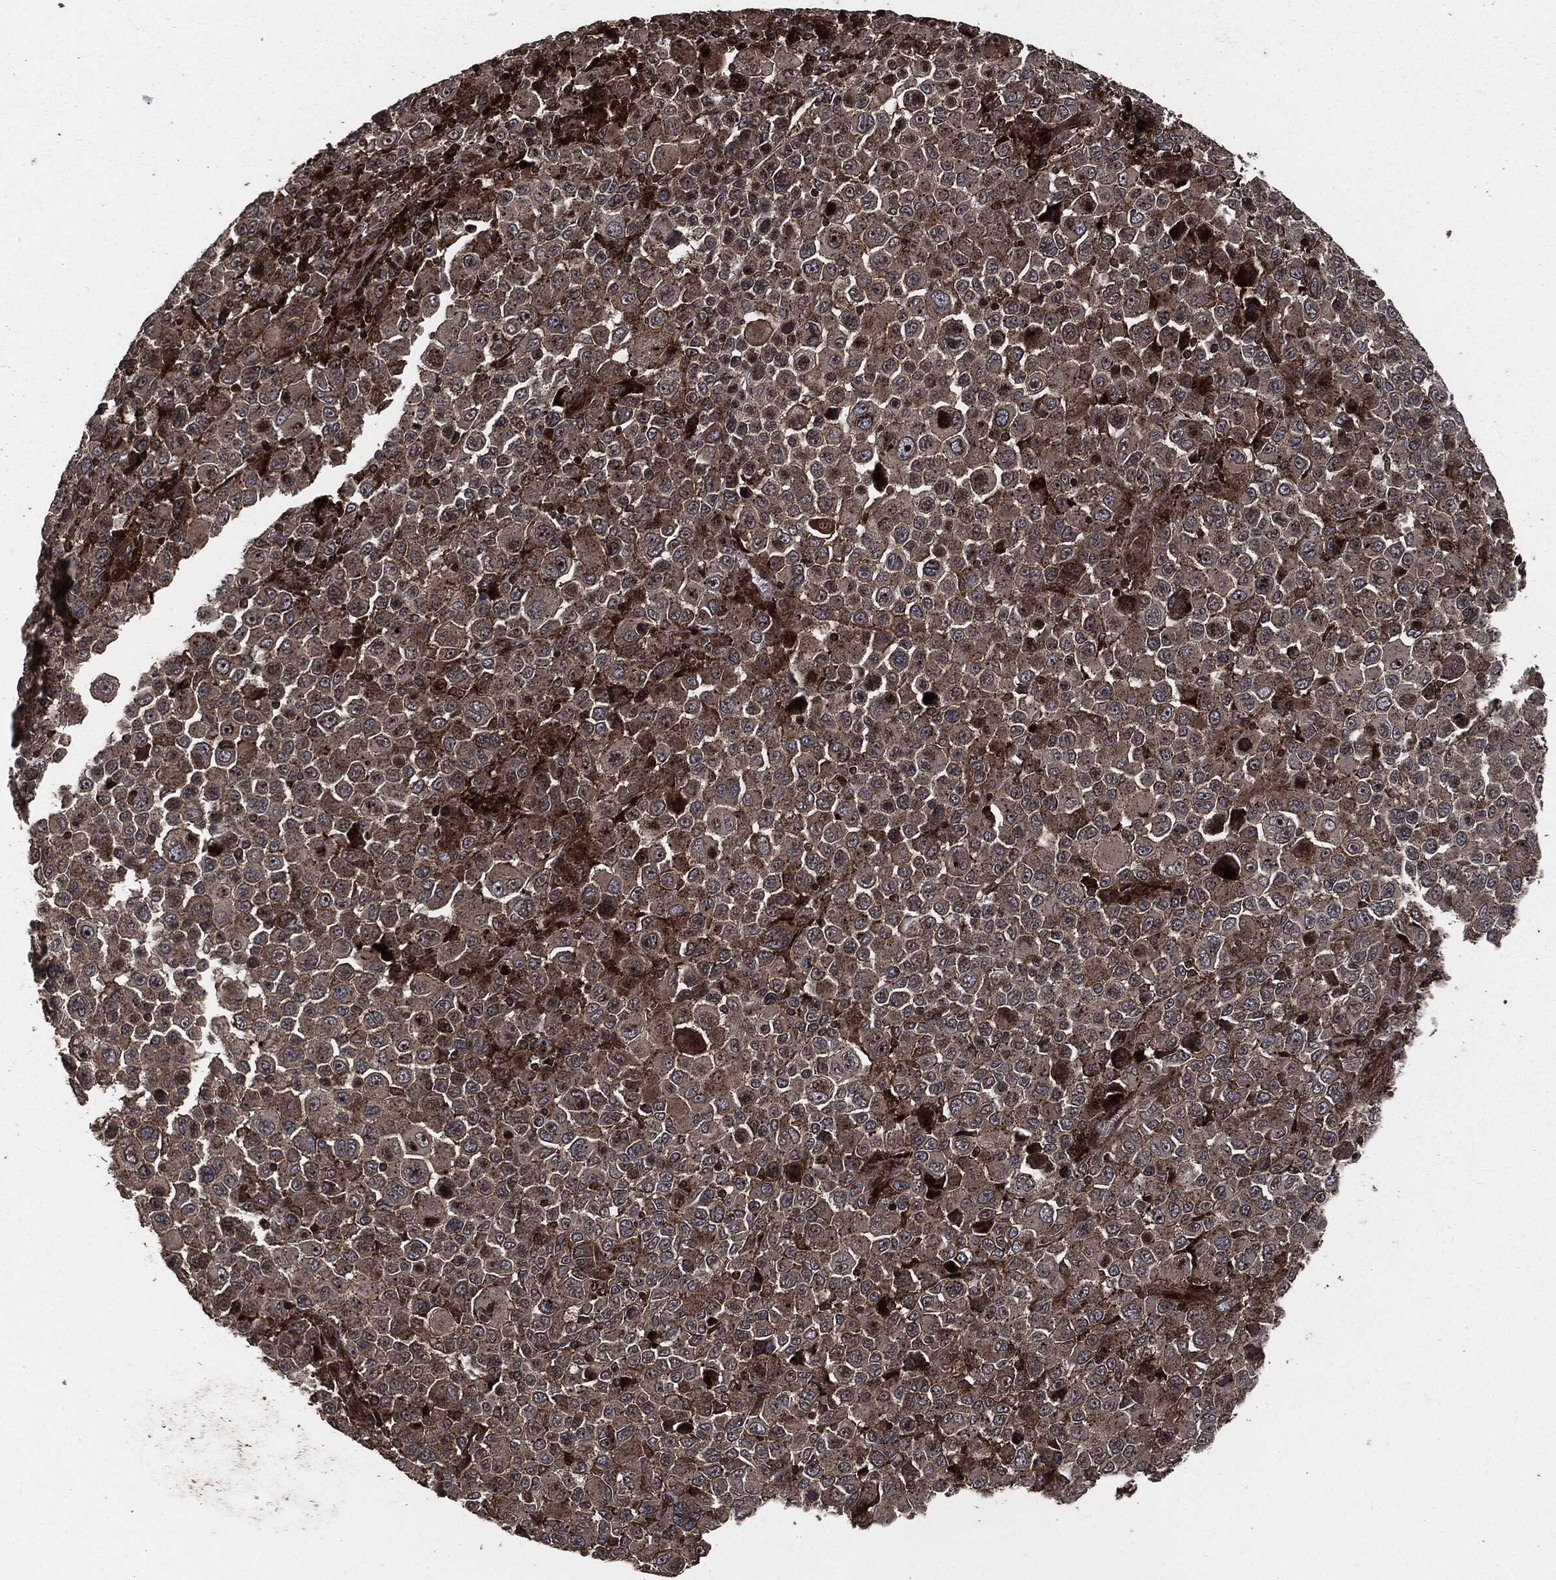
{"staining": {"intensity": "moderate", "quantity": ">75%", "location": "cytoplasmic/membranous"}, "tissue": "melanoma", "cell_type": "Tumor cells", "image_type": "cancer", "snomed": [{"axis": "morphology", "description": "Malignant melanoma, NOS"}, {"axis": "topography", "description": "Skin"}], "caption": "The histopathology image reveals staining of malignant melanoma, revealing moderate cytoplasmic/membranous protein expression (brown color) within tumor cells.", "gene": "IFIT1", "patient": {"sex": "female", "age": 57}}